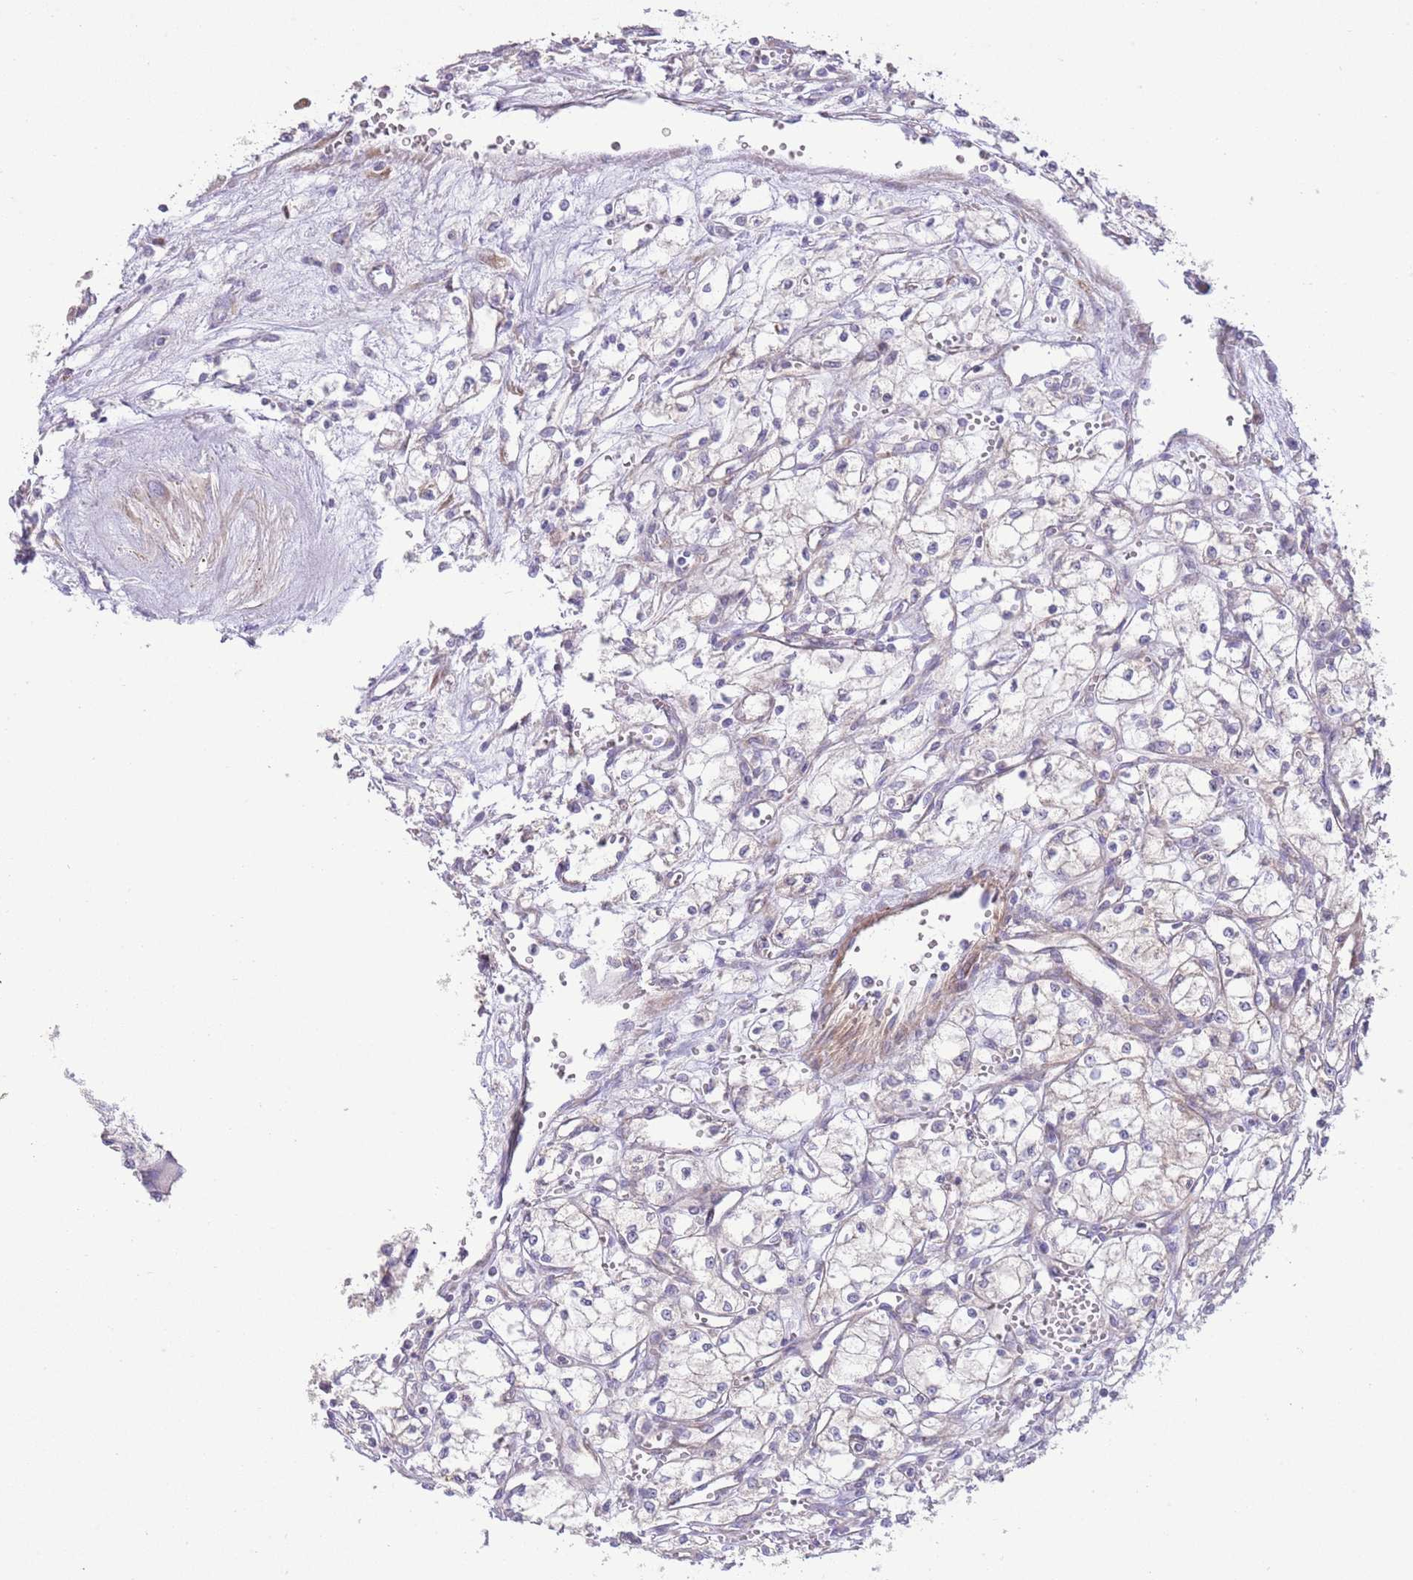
{"staining": {"intensity": "negative", "quantity": "none", "location": "none"}, "tissue": "renal cancer", "cell_type": "Tumor cells", "image_type": "cancer", "snomed": [{"axis": "morphology", "description": "Adenocarcinoma, NOS"}, {"axis": "topography", "description": "Kidney"}], "caption": "Micrograph shows no significant protein staining in tumor cells of renal adenocarcinoma.", "gene": "TOMM5", "patient": {"sex": "male", "age": 59}}